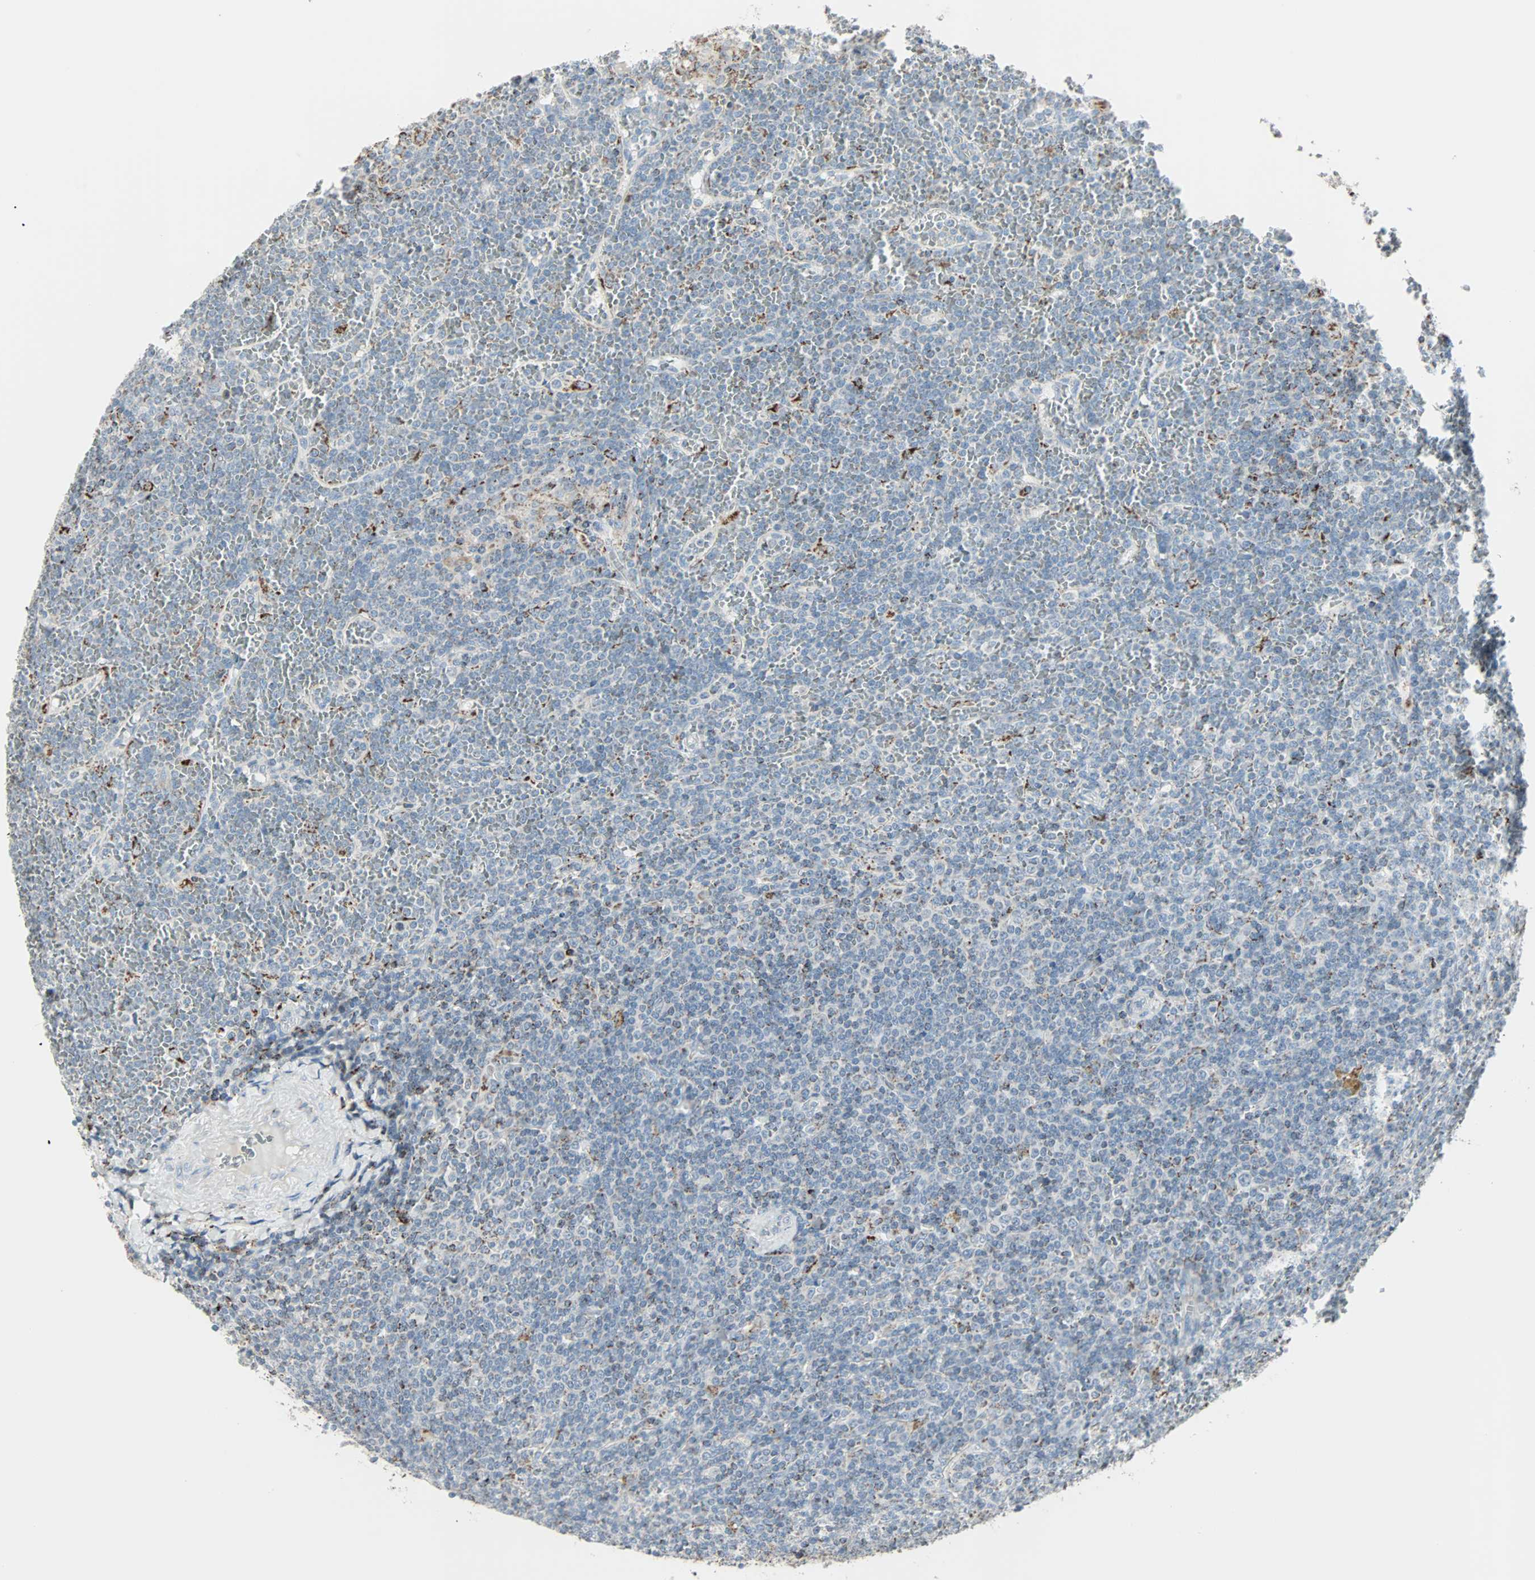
{"staining": {"intensity": "moderate", "quantity": "25%-75%", "location": "cytoplasmic/membranous"}, "tissue": "lymphoma", "cell_type": "Tumor cells", "image_type": "cancer", "snomed": [{"axis": "morphology", "description": "Malignant lymphoma, non-Hodgkin's type, Low grade"}, {"axis": "topography", "description": "Spleen"}], "caption": "Lymphoma stained with a protein marker demonstrates moderate staining in tumor cells.", "gene": "IDH2", "patient": {"sex": "female", "age": 19}}